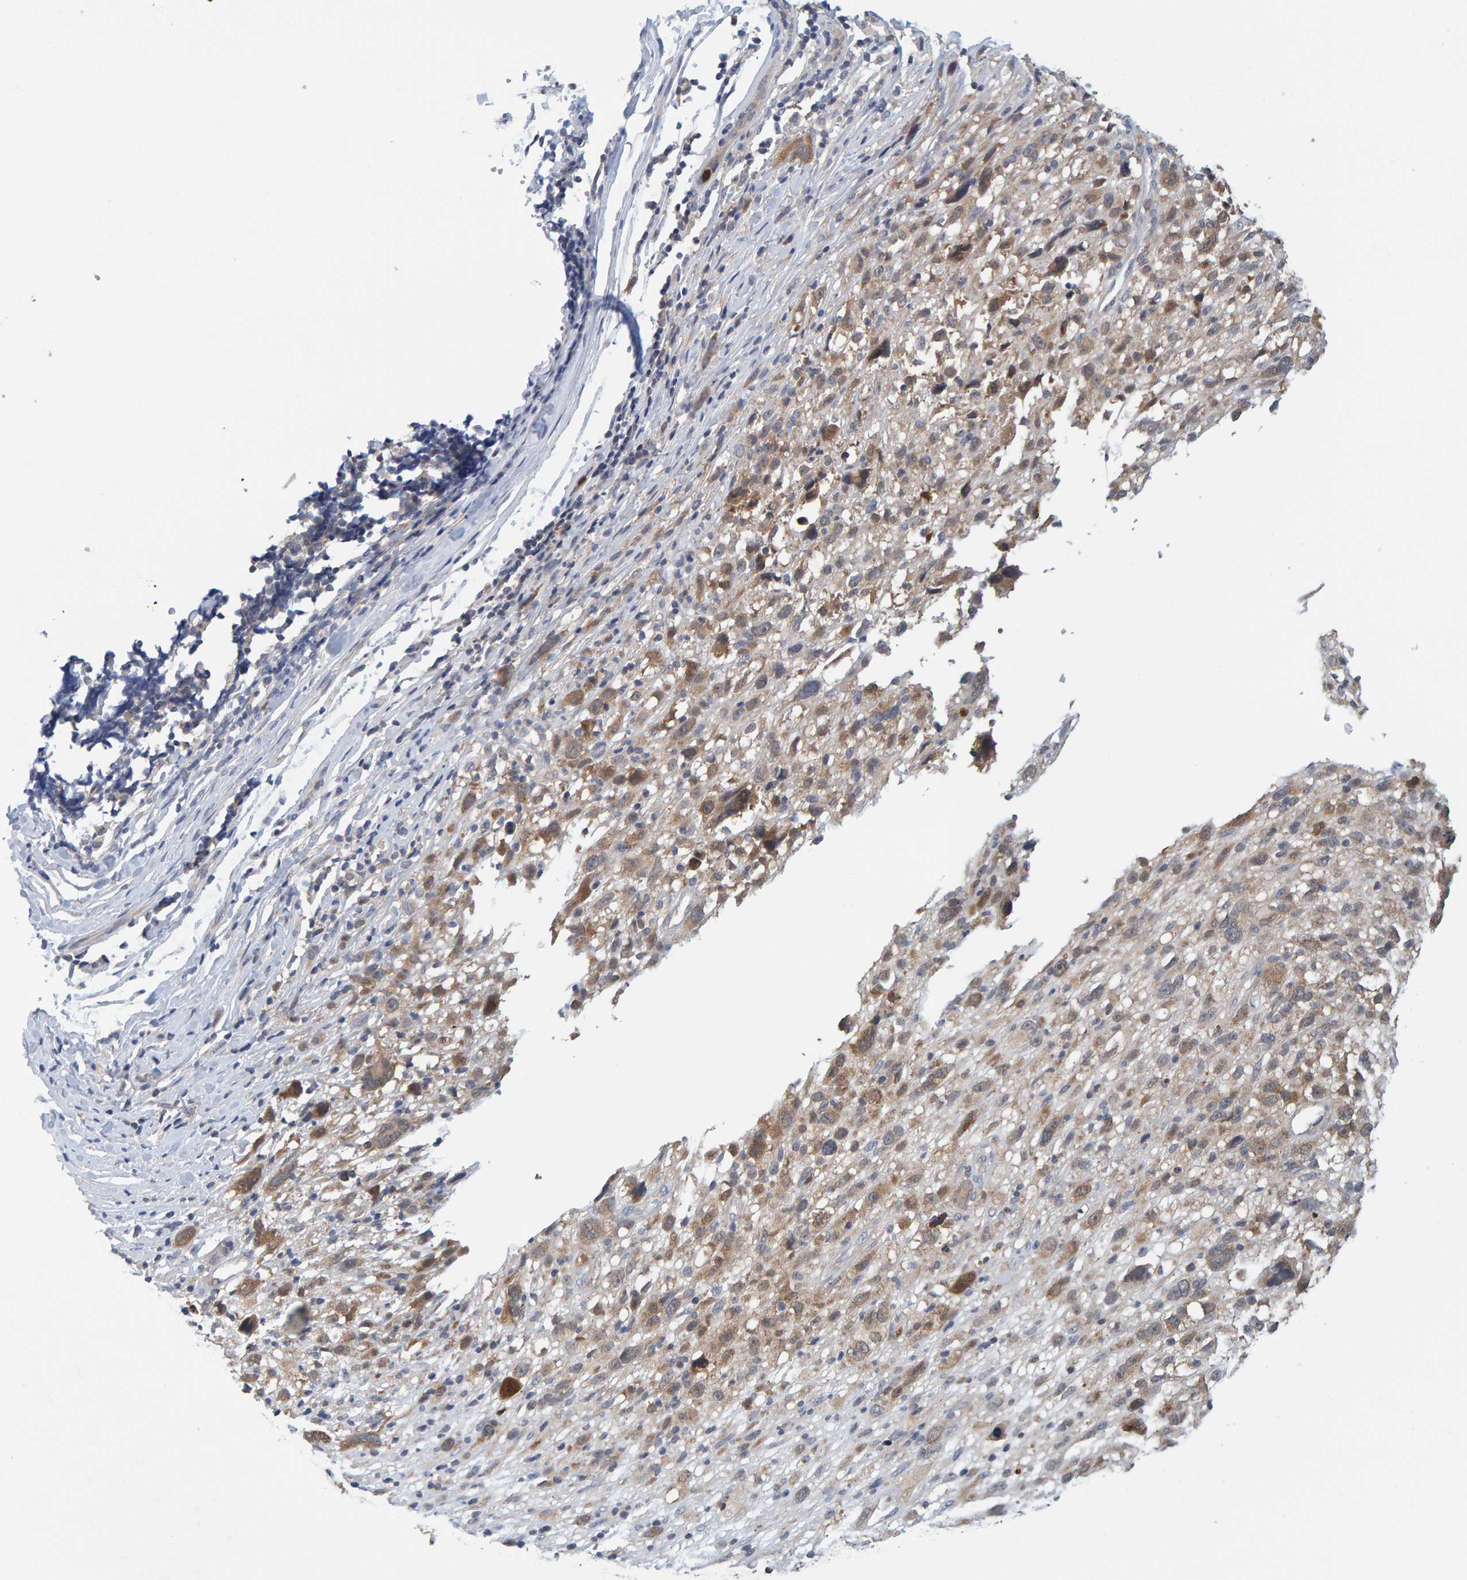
{"staining": {"intensity": "moderate", "quantity": ">75%", "location": "cytoplasmic/membranous"}, "tissue": "melanoma", "cell_type": "Tumor cells", "image_type": "cancer", "snomed": [{"axis": "morphology", "description": "Malignant melanoma, NOS"}, {"axis": "topography", "description": "Skin"}], "caption": "A high-resolution histopathology image shows immunohistochemistry (IHC) staining of melanoma, which displays moderate cytoplasmic/membranous staining in approximately >75% of tumor cells.", "gene": "TATDN1", "patient": {"sex": "female", "age": 55}}